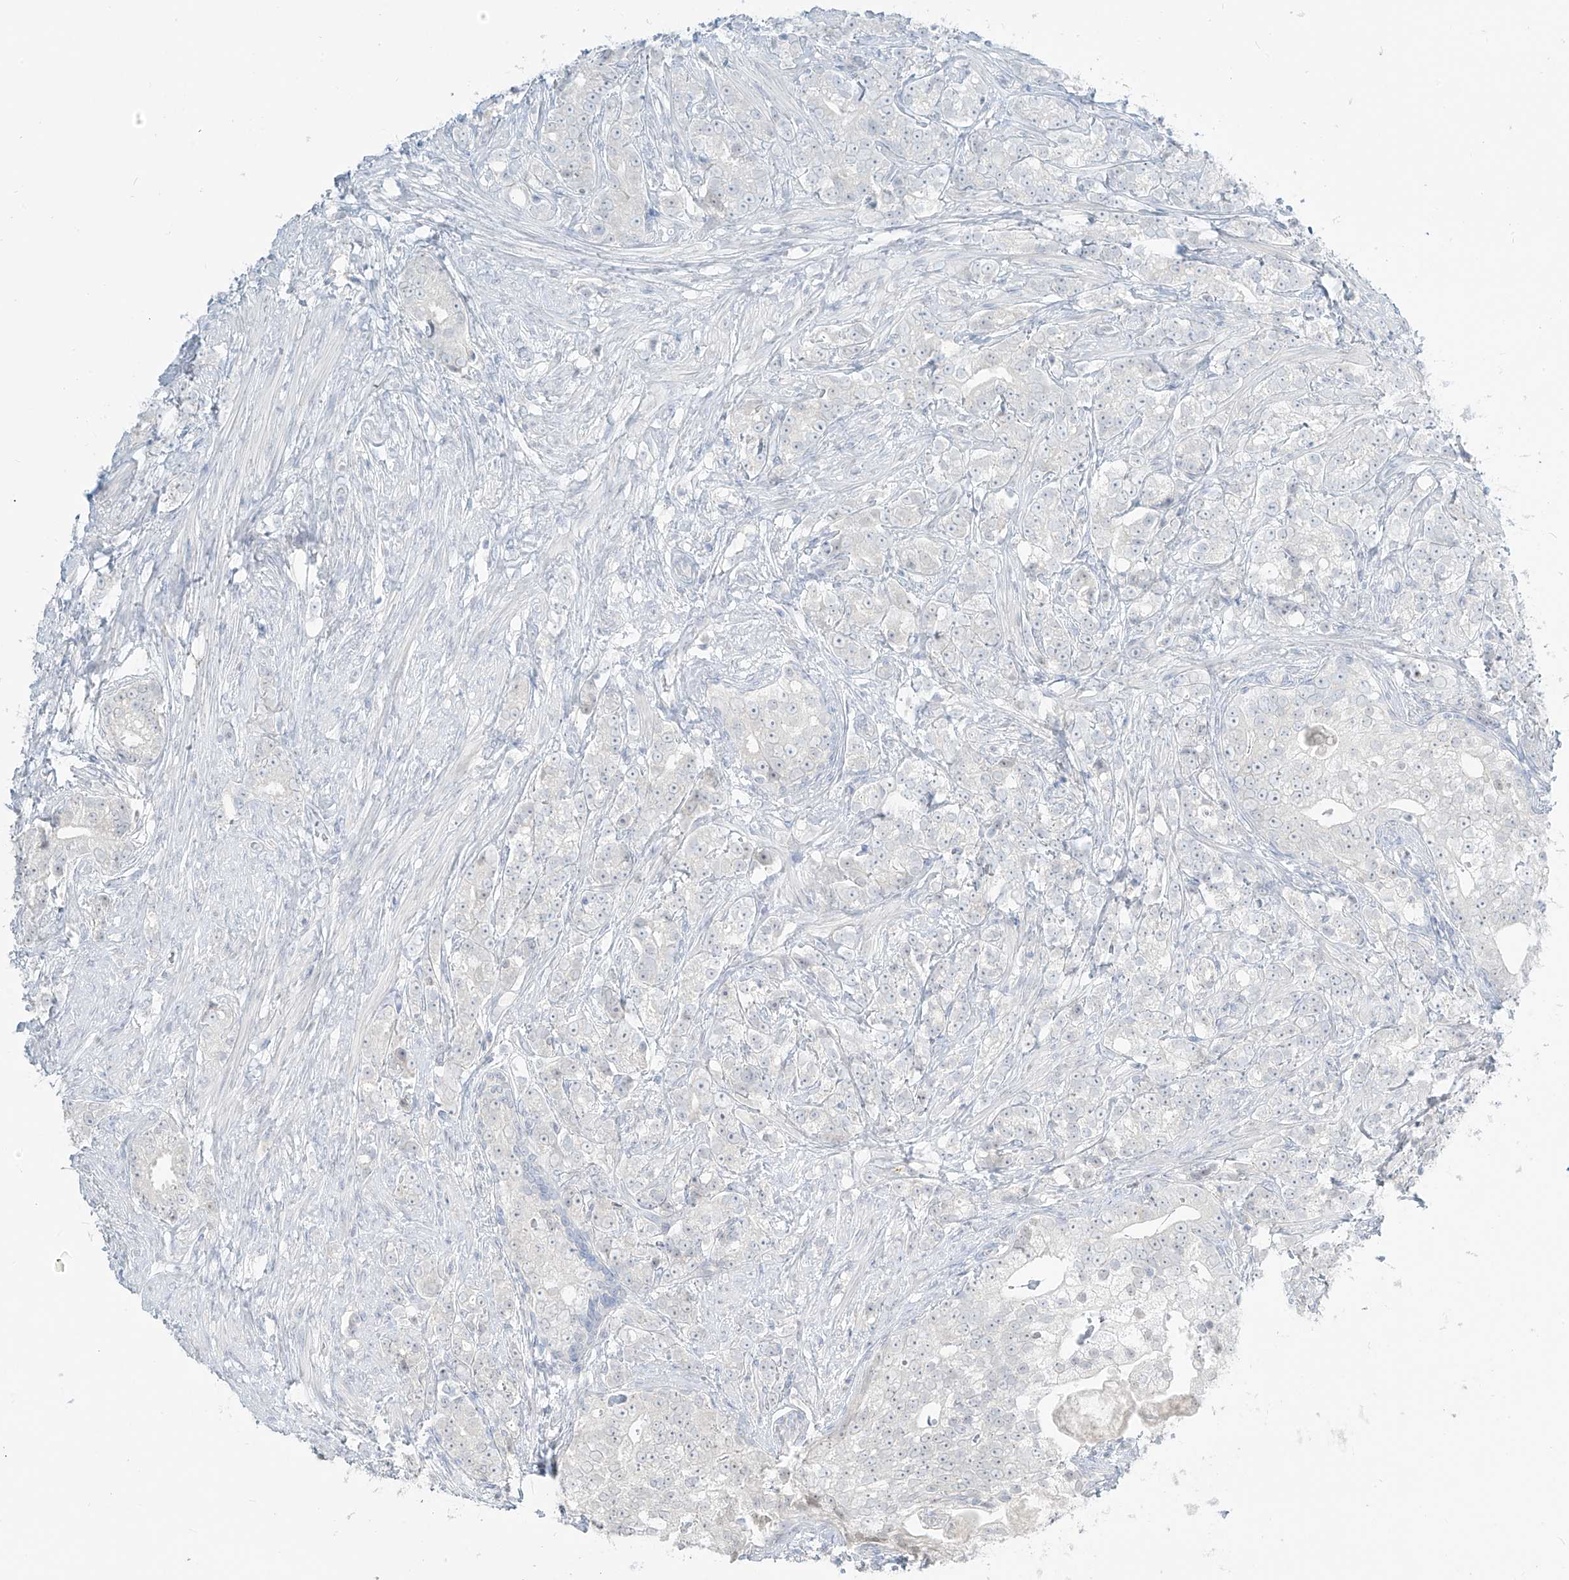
{"staining": {"intensity": "negative", "quantity": "none", "location": "none"}, "tissue": "prostate cancer", "cell_type": "Tumor cells", "image_type": "cancer", "snomed": [{"axis": "morphology", "description": "Adenocarcinoma, High grade"}, {"axis": "topography", "description": "Prostate"}], "caption": "Immunohistochemistry micrograph of human prostate cancer (adenocarcinoma (high-grade)) stained for a protein (brown), which reveals no positivity in tumor cells.", "gene": "PRDM6", "patient": {"sex": "male", "age": 69}}